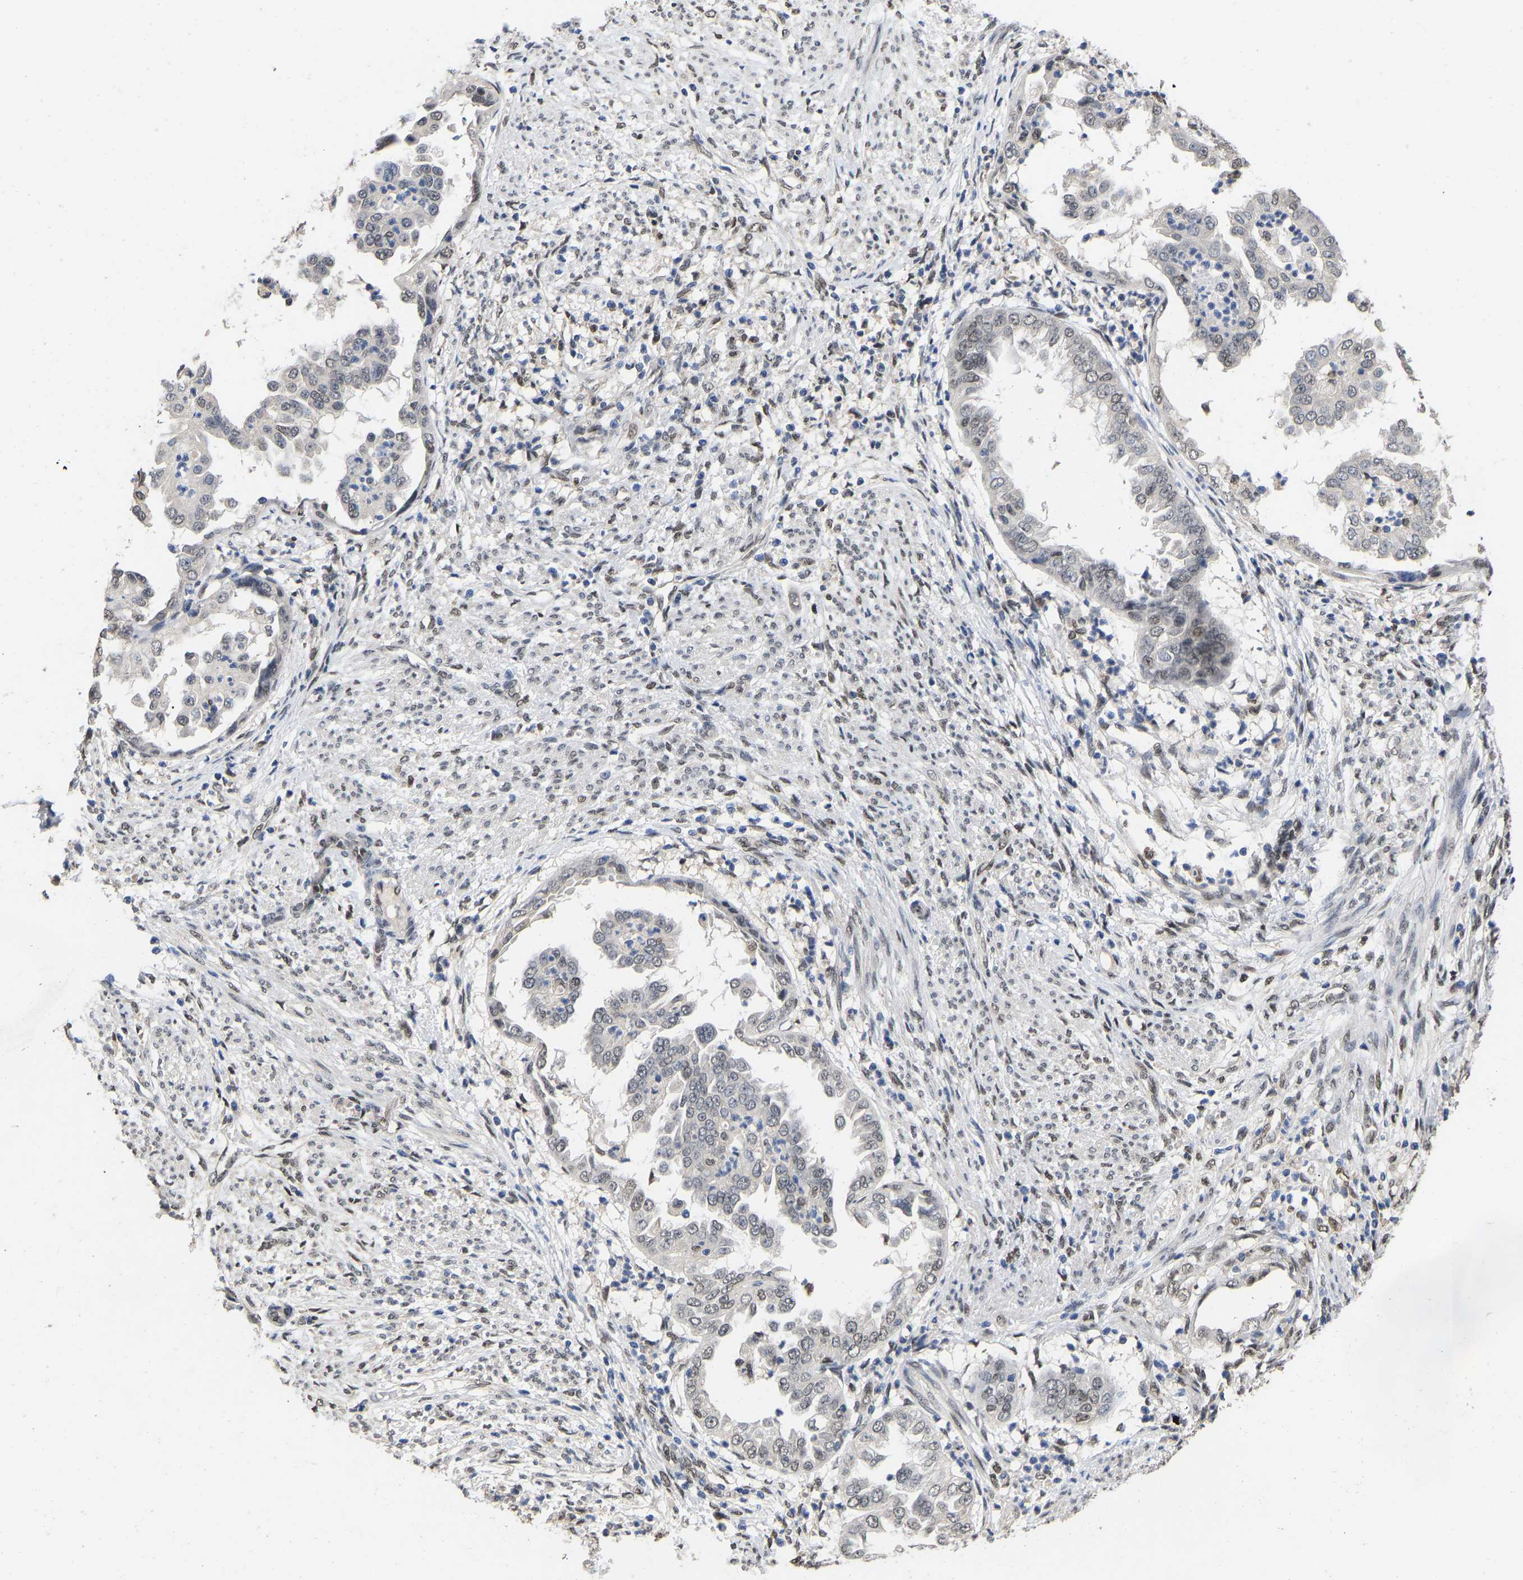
{"staining": {"intensity": "moderate", "quantity": "25%-75%", "location": "nuclear"}, "tissue": "endometrial cancer", "cell_type": "Tumor cells", "image_type": "cancer", "snomed": [{"axis": "morphology", "description": "Adenocarcinoma, NOS"}, {"axis": "topography", "description": "Endometrium"}], "caption": "Immunohistochemical staining of adenocarcinoma (endometrial) shows medium levels of moderate nuclear protein staining in about 25%-75% of tumor cells. Immunohistochemistry (ihc) stains the protein in brown and the nuclei are stained blue.", "gene": "QKI", "patient": {"sex": "female", "age": 85}}